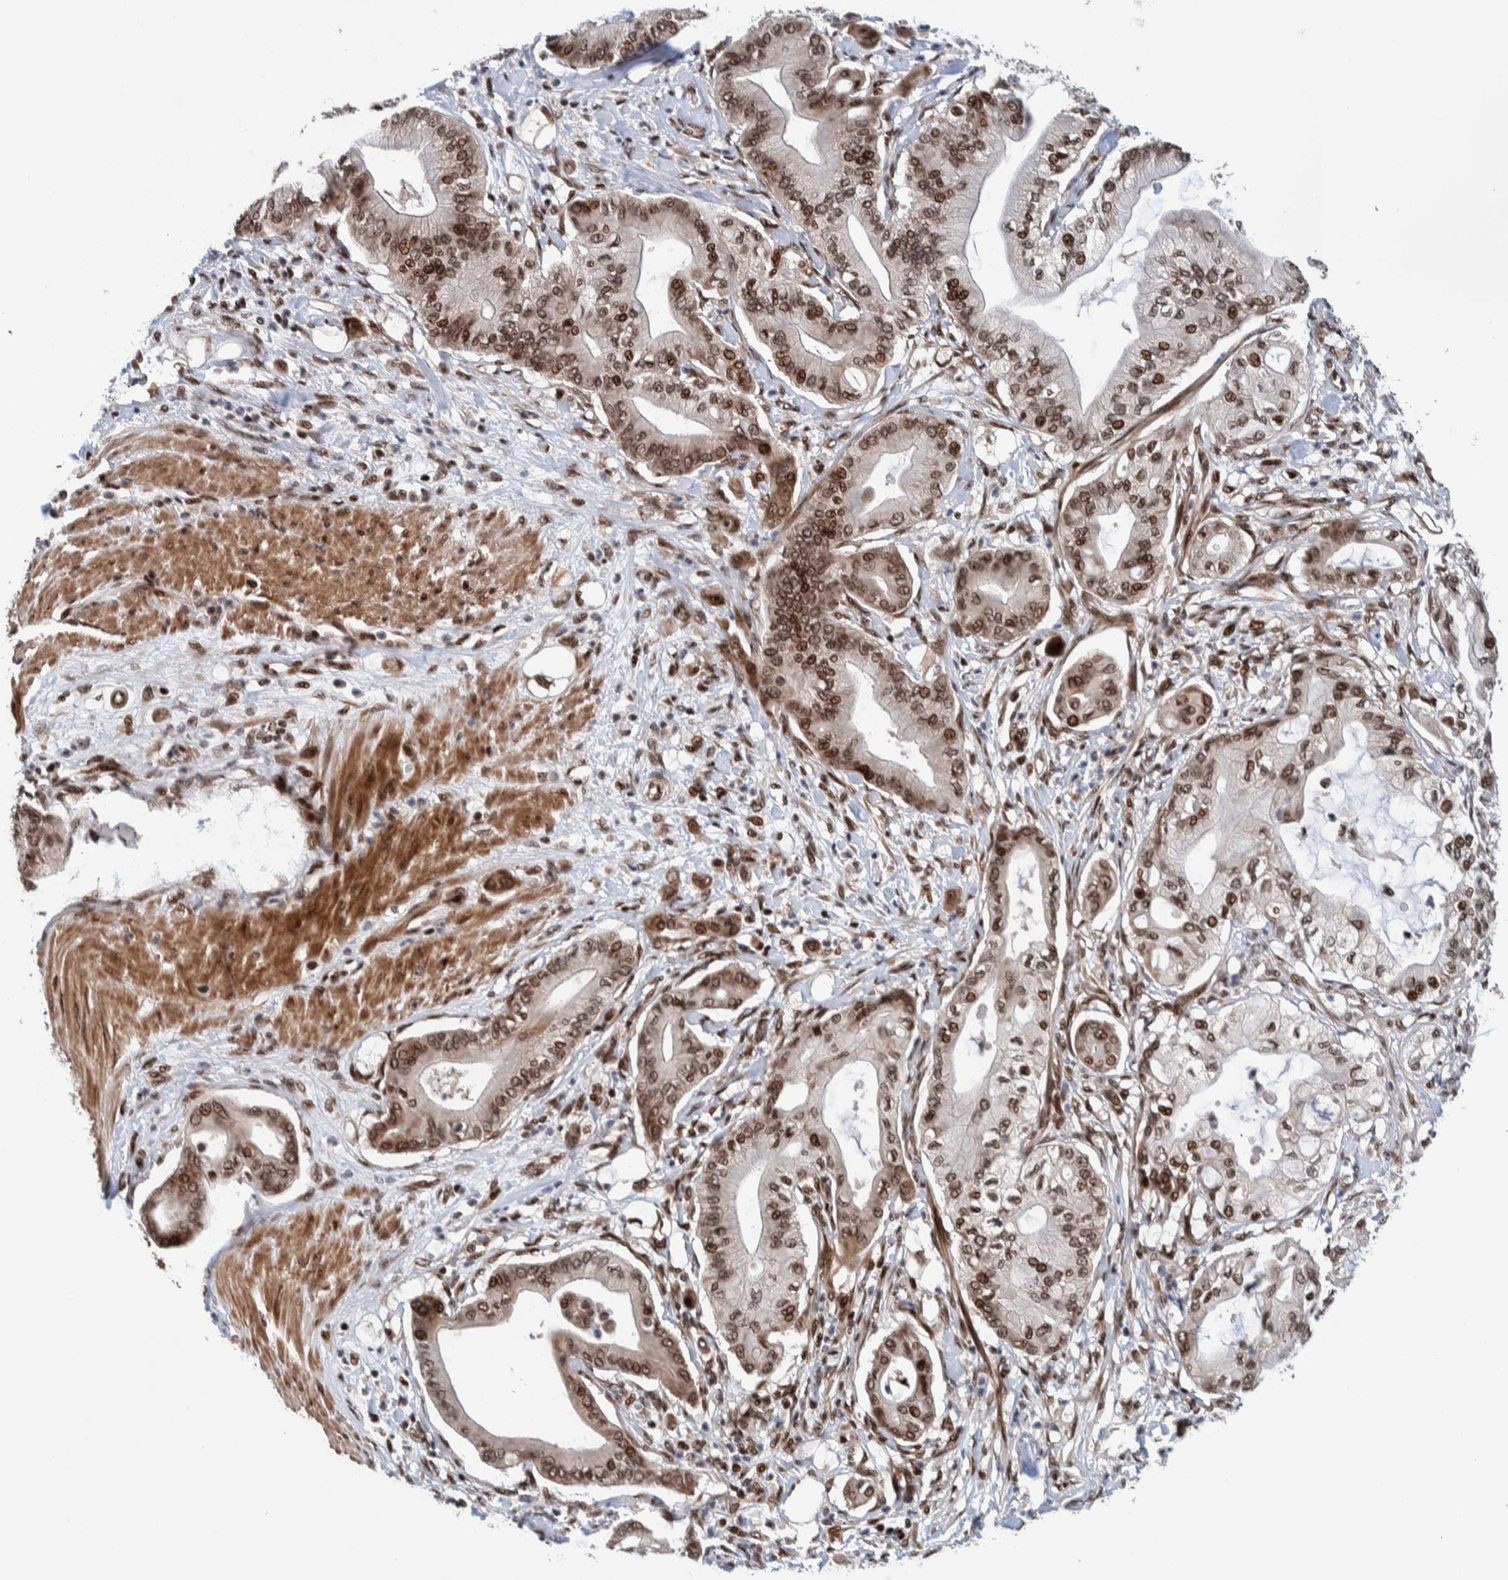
{"staining": {"intensity": "strong", "quantity": ">75%", "location": "nuclear"}, "tissue": "pancreatic cancer", "cell_type": "Tumor cells", "image_type": "cancer", "snomed": [{"axis": "morphology", "description": "Adenocarcinoma, NOS"}, {"axis": "morphology", "description": "Adenocarcinoma, metastatic, NOS"}, {"axis": "topography", "description": "Lymph node"}, {"axis": "topography", "description": "Pancreas"}, {"axis": "topography", "description": "Duodenum"}], "caption": "Pancreatic cancer (metastatic adenocarcinoma) stained with a protein marker shows strong staining in tumor cells.", "gene": "CHD4", "patient": {"sex": "female", "age": 64}}